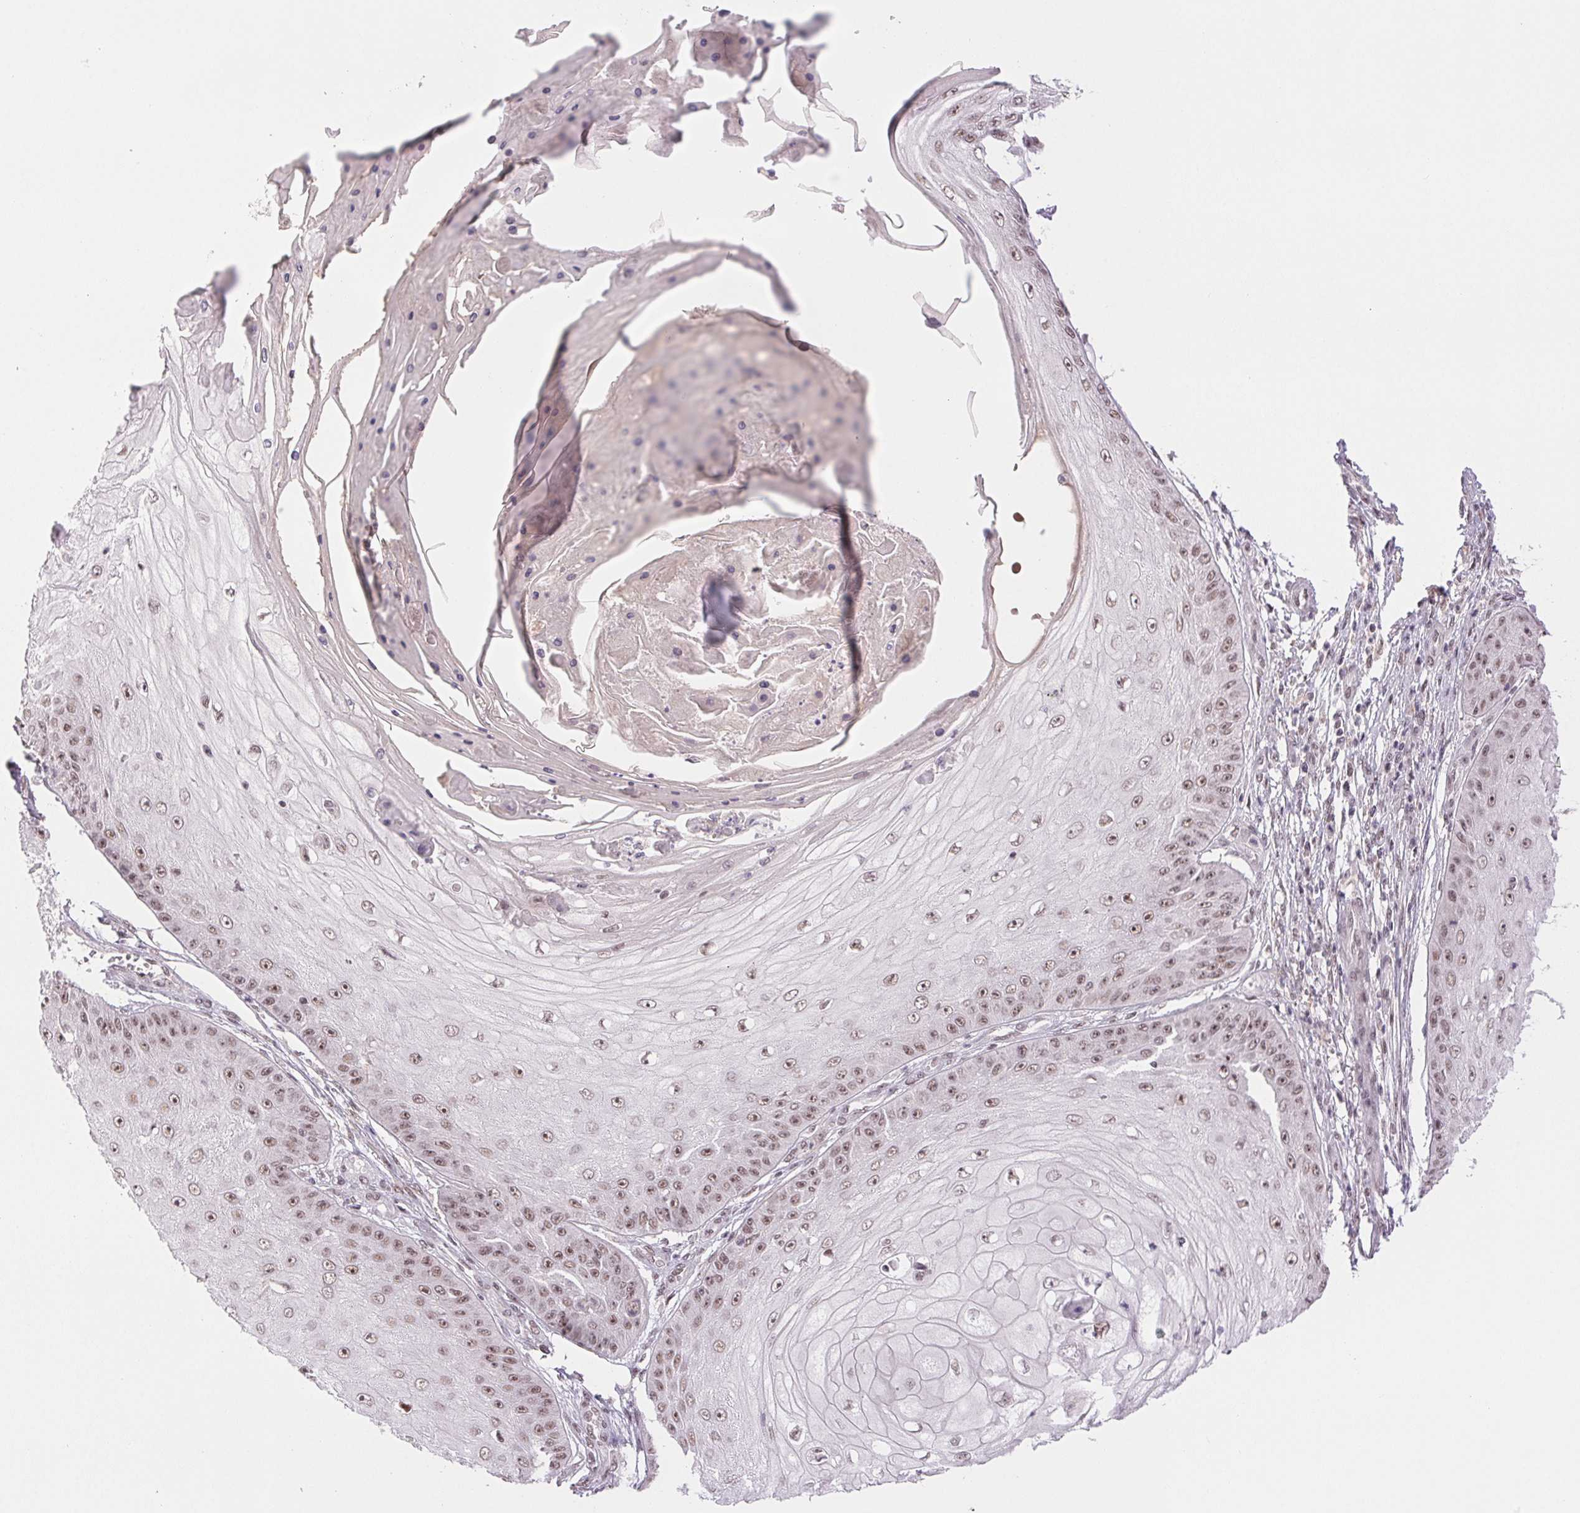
{"staining": {"intensity": "moderate", "quantity": ">75%", "location": "nuclear"}, "tissue": "skin cancer", "cell_type": "Tumor cells", "image_type": "cancer", "snomed": [{"axis": "morphology", "description": "Squamous cell carcinoma, NOS"}, {"axis": "topography", "description": "Skin"}], "caption": "Protein analysis of skin squamous cell carcinoma tissue displays moderate nuclear expression in approximately >75% of tumor cells. (brown staining indicates protein expression, while blue staining denotes nuclei).", "gene": "PRPF18", "patient": {"sex": "male", "age": 70}}